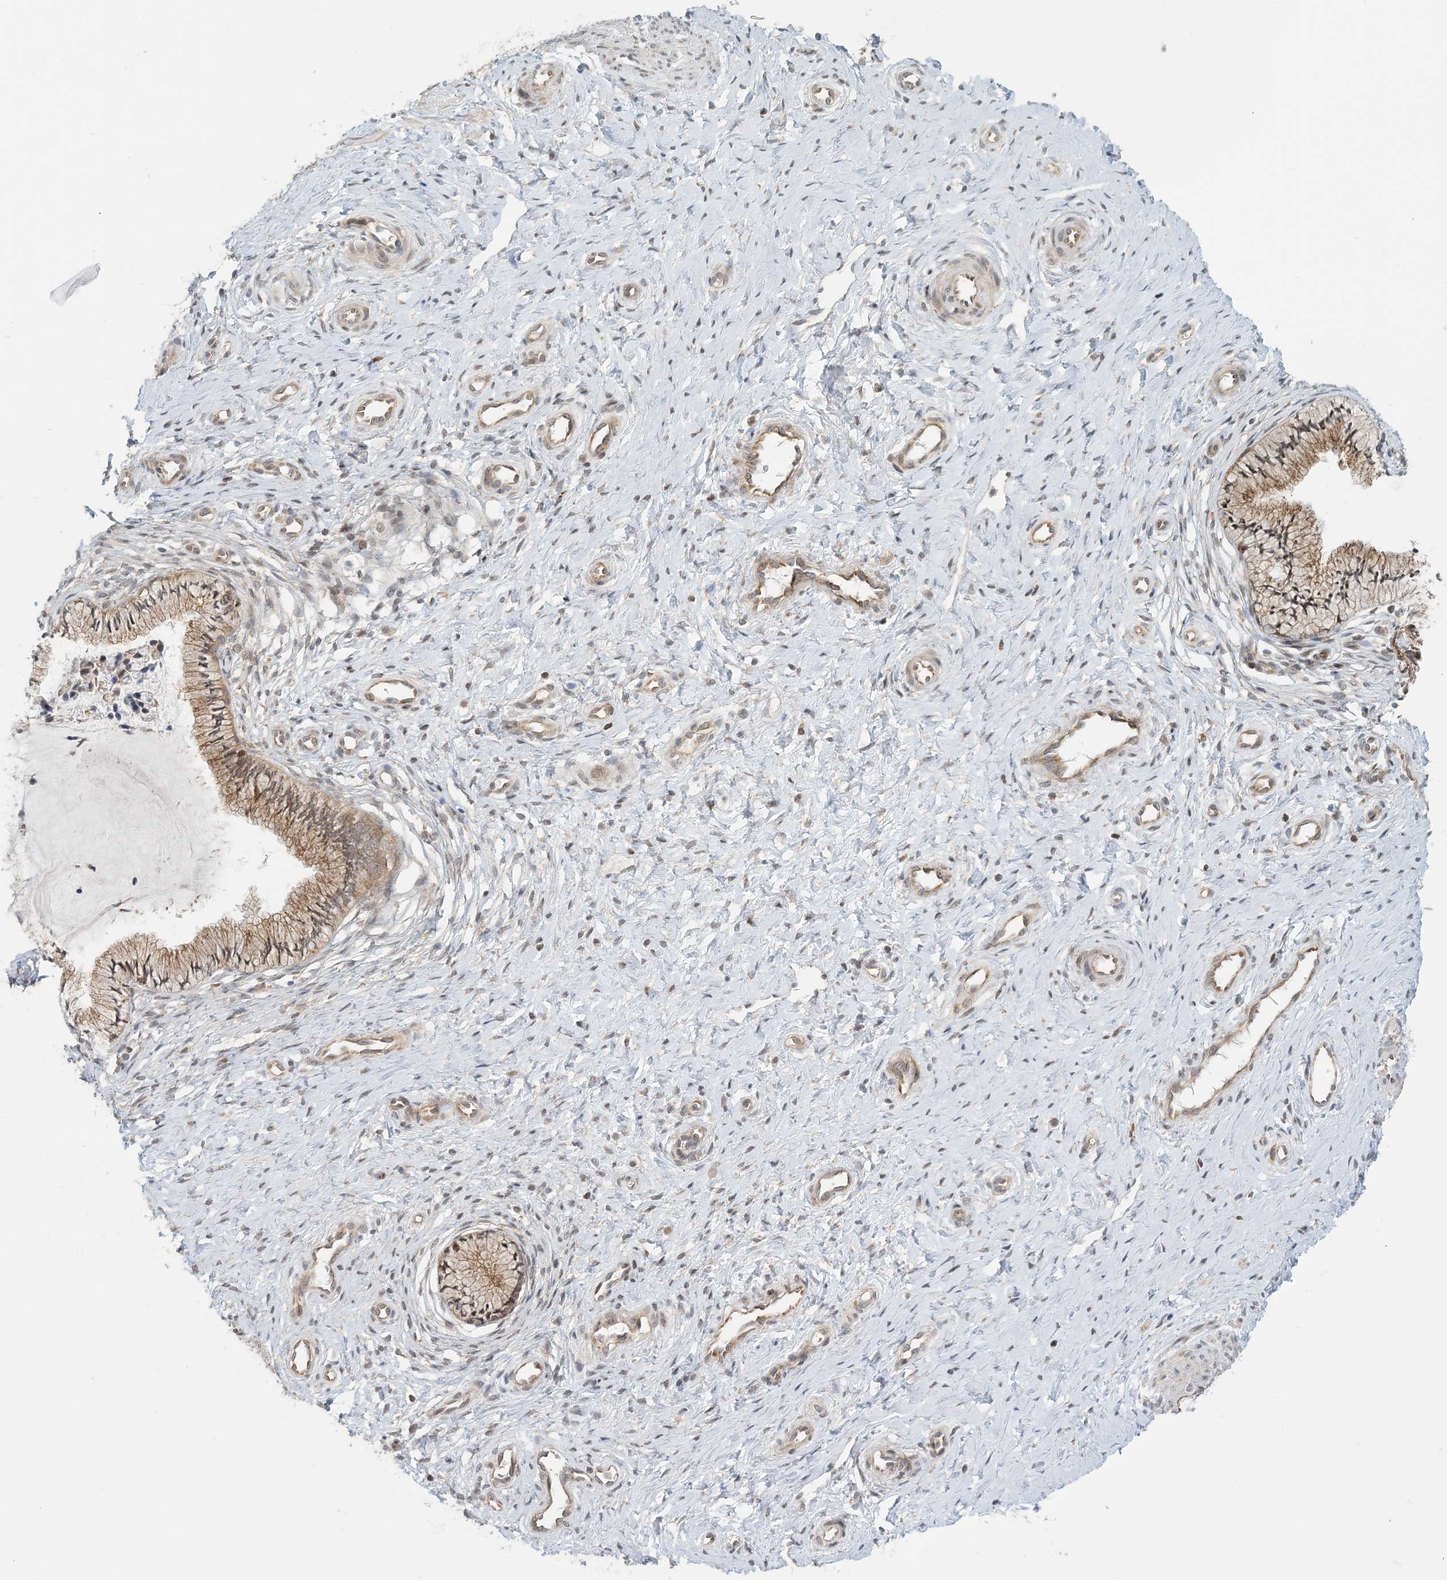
{"staining": {"intensity": "moderate", "quantity": ">75%", "location": "cytoplasmic/membranous"}, "tissue": "cervix", "cell_type": "Glandular cells", "image_type": "normal", "snomed": [{"axis": "morphology", "description": "Normal tissue, NOS"}, {"axis": "topography", "description": "Cervix"}], "caption": "Glandular cells show medium levels of moderate cytoplasmic/membranous staining in approximately >75% of cells in benign cervix.", "gene": "ATP13A2", "patient": {"sex": "female", "age": 36}}